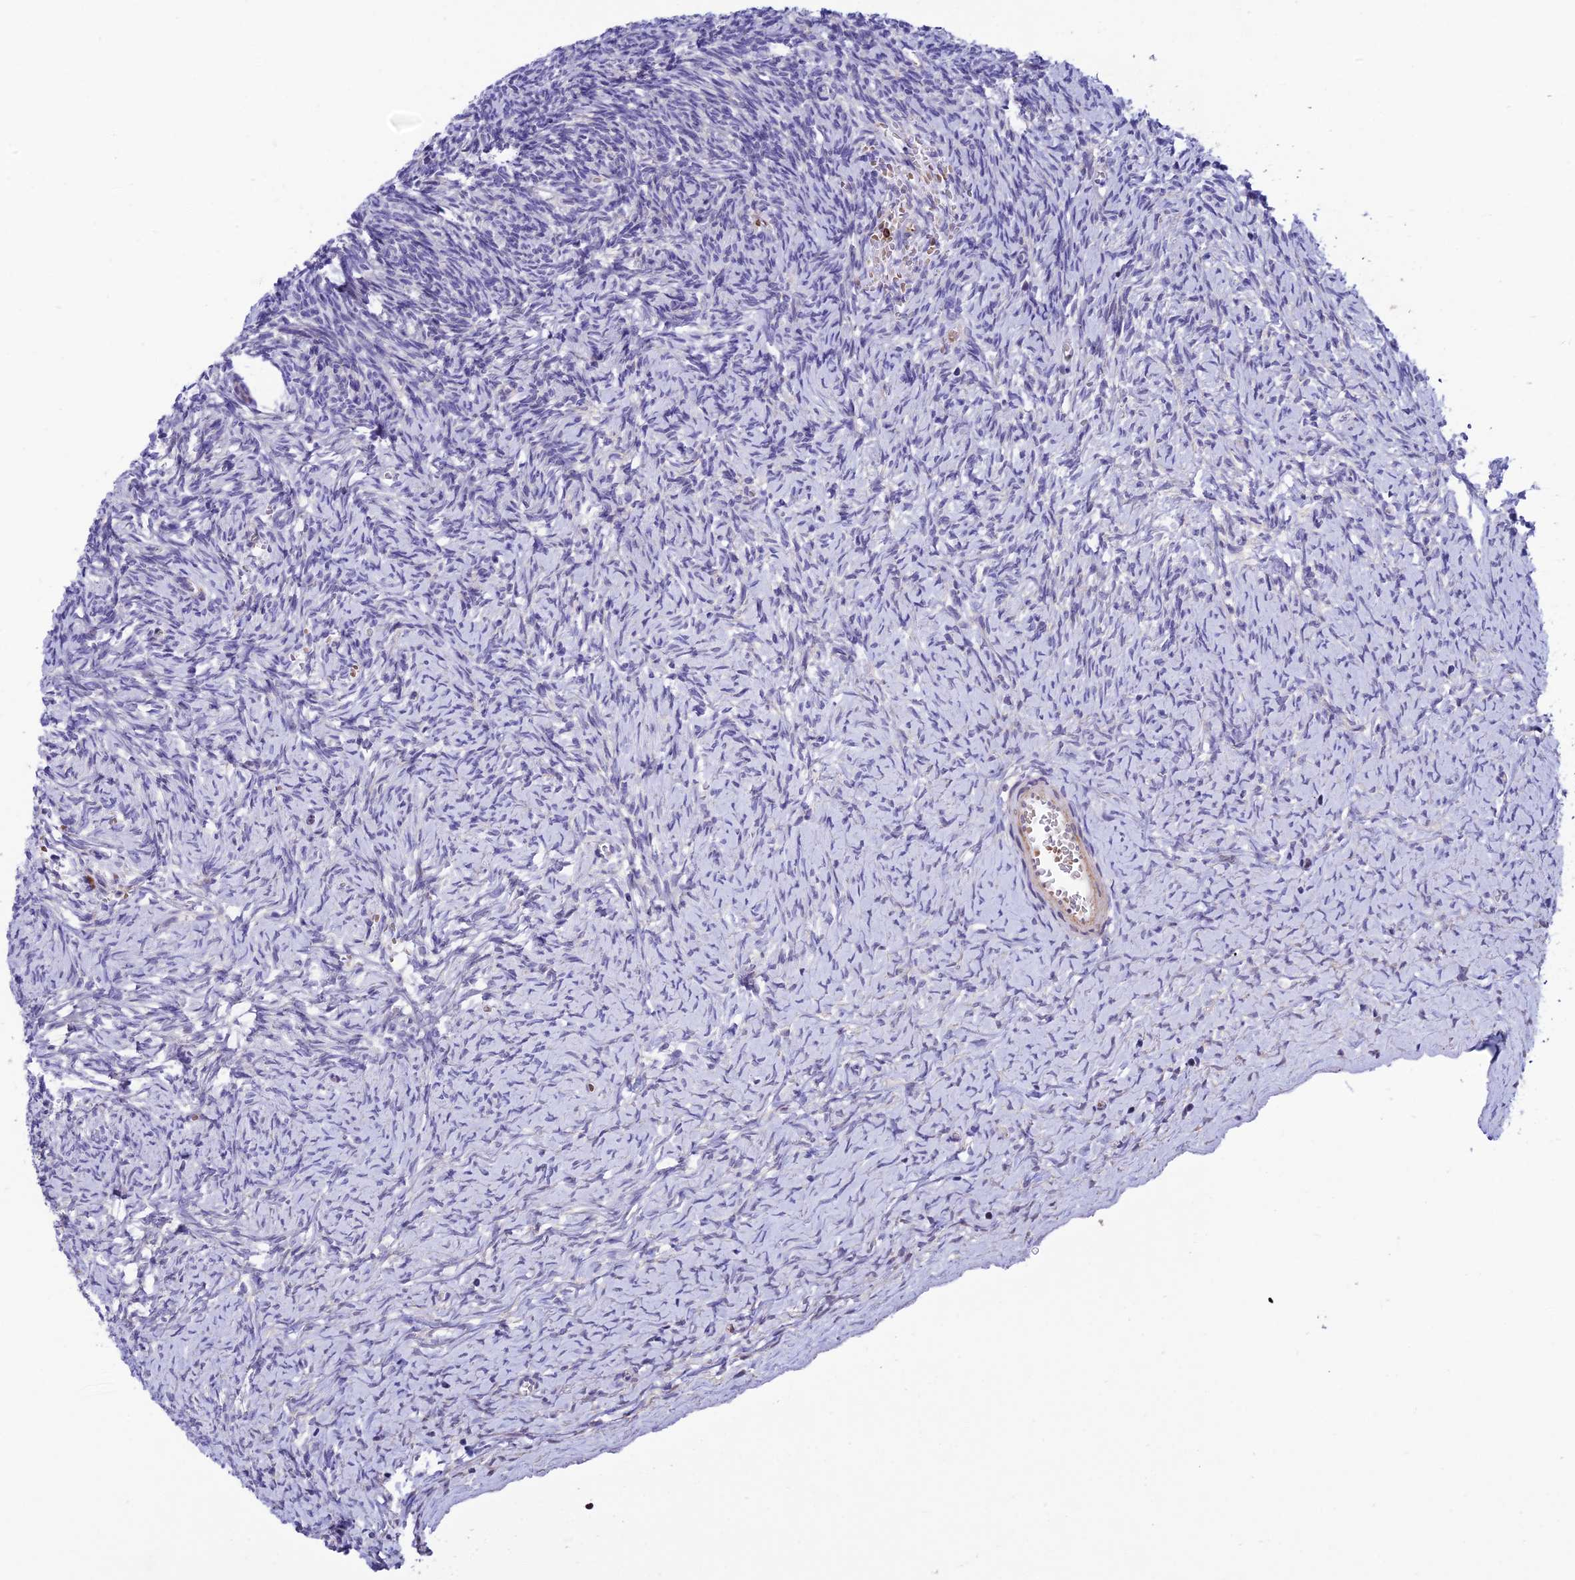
{"staining": {"intensity": "negative", "quantity": "none", "location": "none"}, "tissue": "ovary", "cell_type": "Ovarian stroma cells", "image_type": "normal", "snomed": [{"axis": "morphology", "description": "Normal tissue, NOS"}, {"axis": "topography", "description": "Ovary"}], "caption": "Ovarian stroma cells show no significant expression in normal ovary. (DAB immunohistochemistry (IHC) visualized using brightfield microscopy, high magnification).", "gene": "COL6A6", "patient": {"sex": "female", "age": 39}}